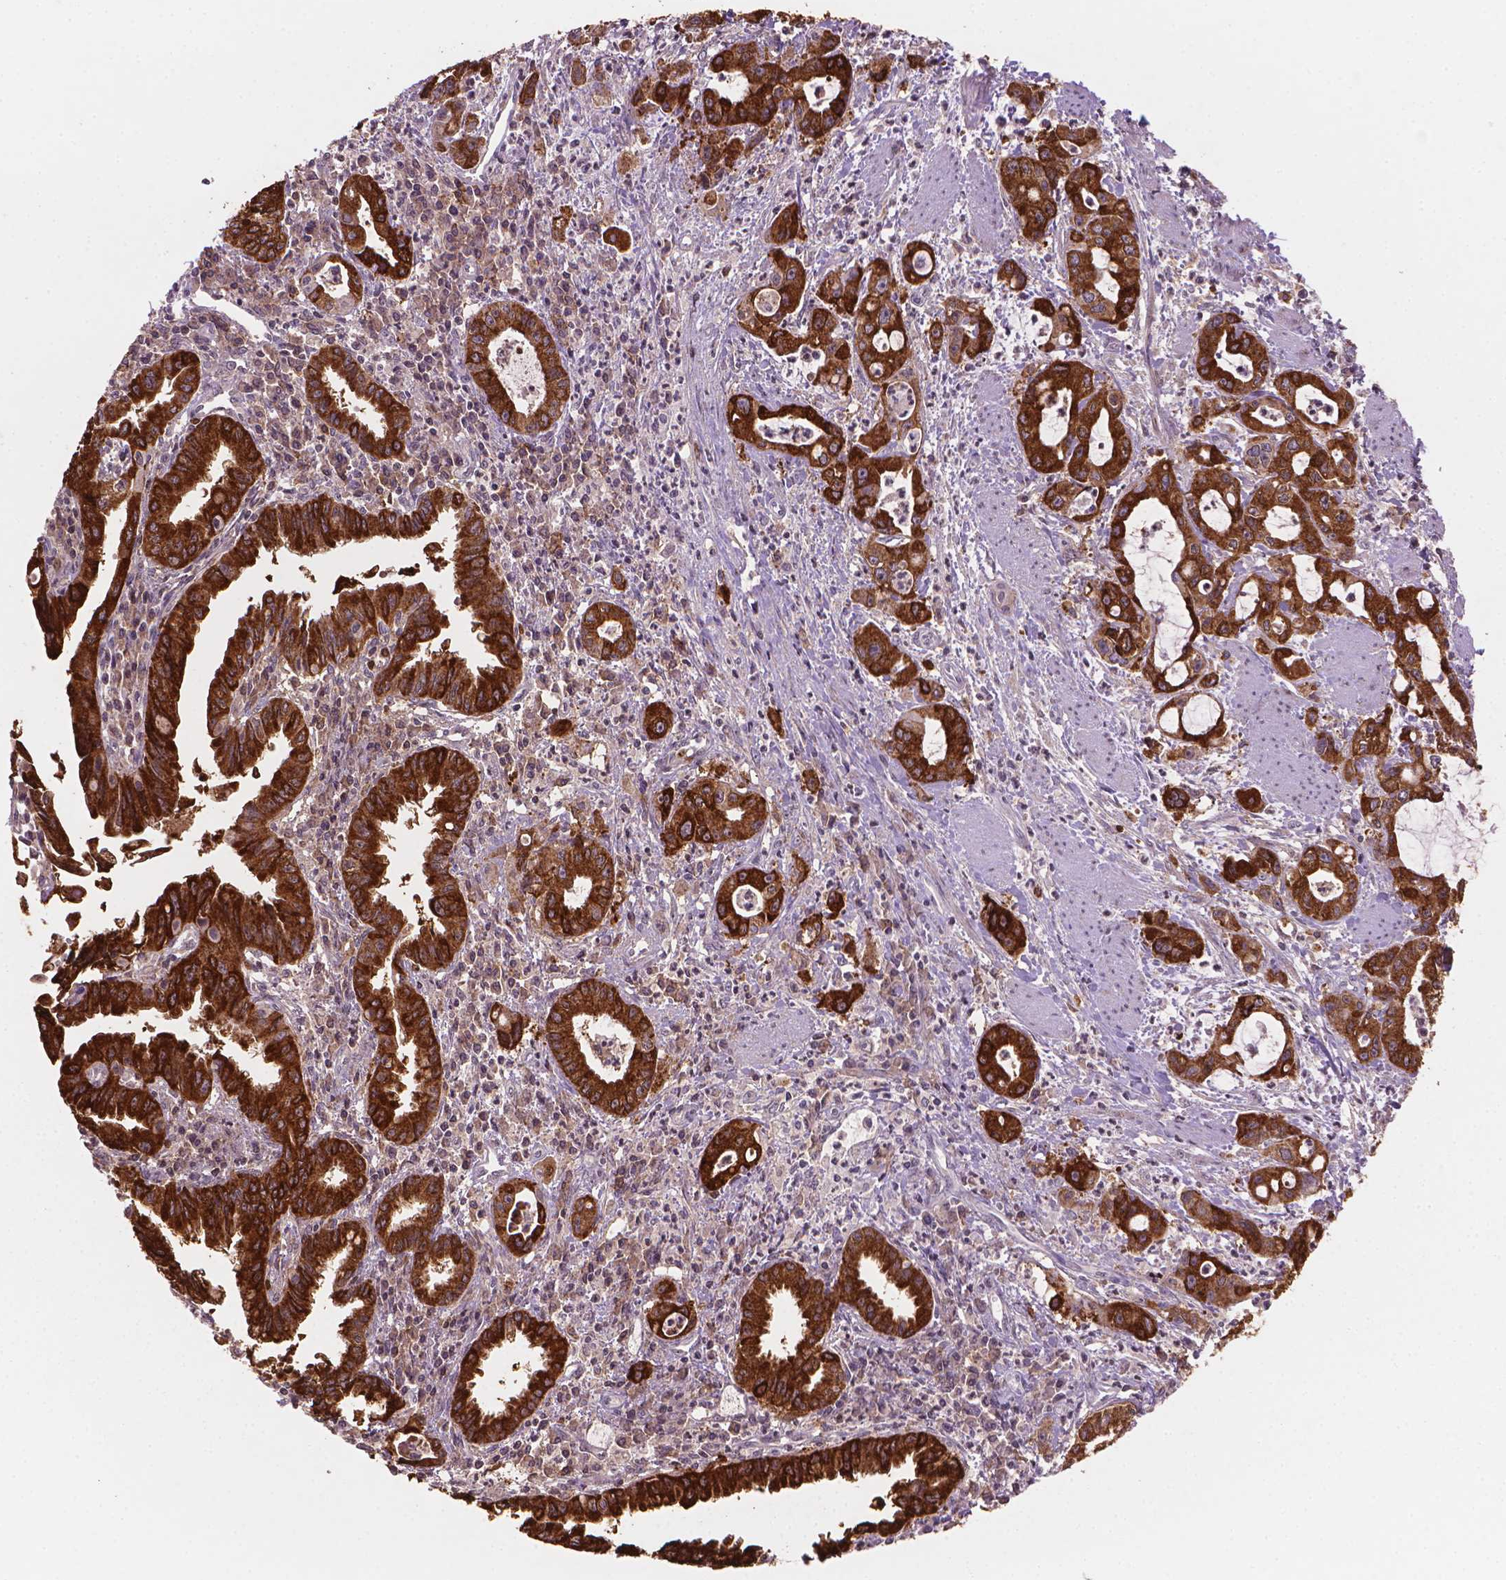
{"staining": {"intensity": "strong", "quantity": ">75%", "location": "cytoplasmic/membranous"}, "tissue": "pancreatic cancer", "cell_type": "Tumor cells", "image_type": "cancer", "snomed": [{"axis": "morphology", "description": "Adenocarcinoma, NOS"}, {"axis": "topography", "description": "Pancreas"}], "caption": "The photomicrograph reveals staining of adenocarcinoma (pancreatic), revealing strong cytoplasmic/membranous protein expression (brown color) within tumor cells.", "gene": "MUC1", "patient": {"sex": "male", "age": 72}}